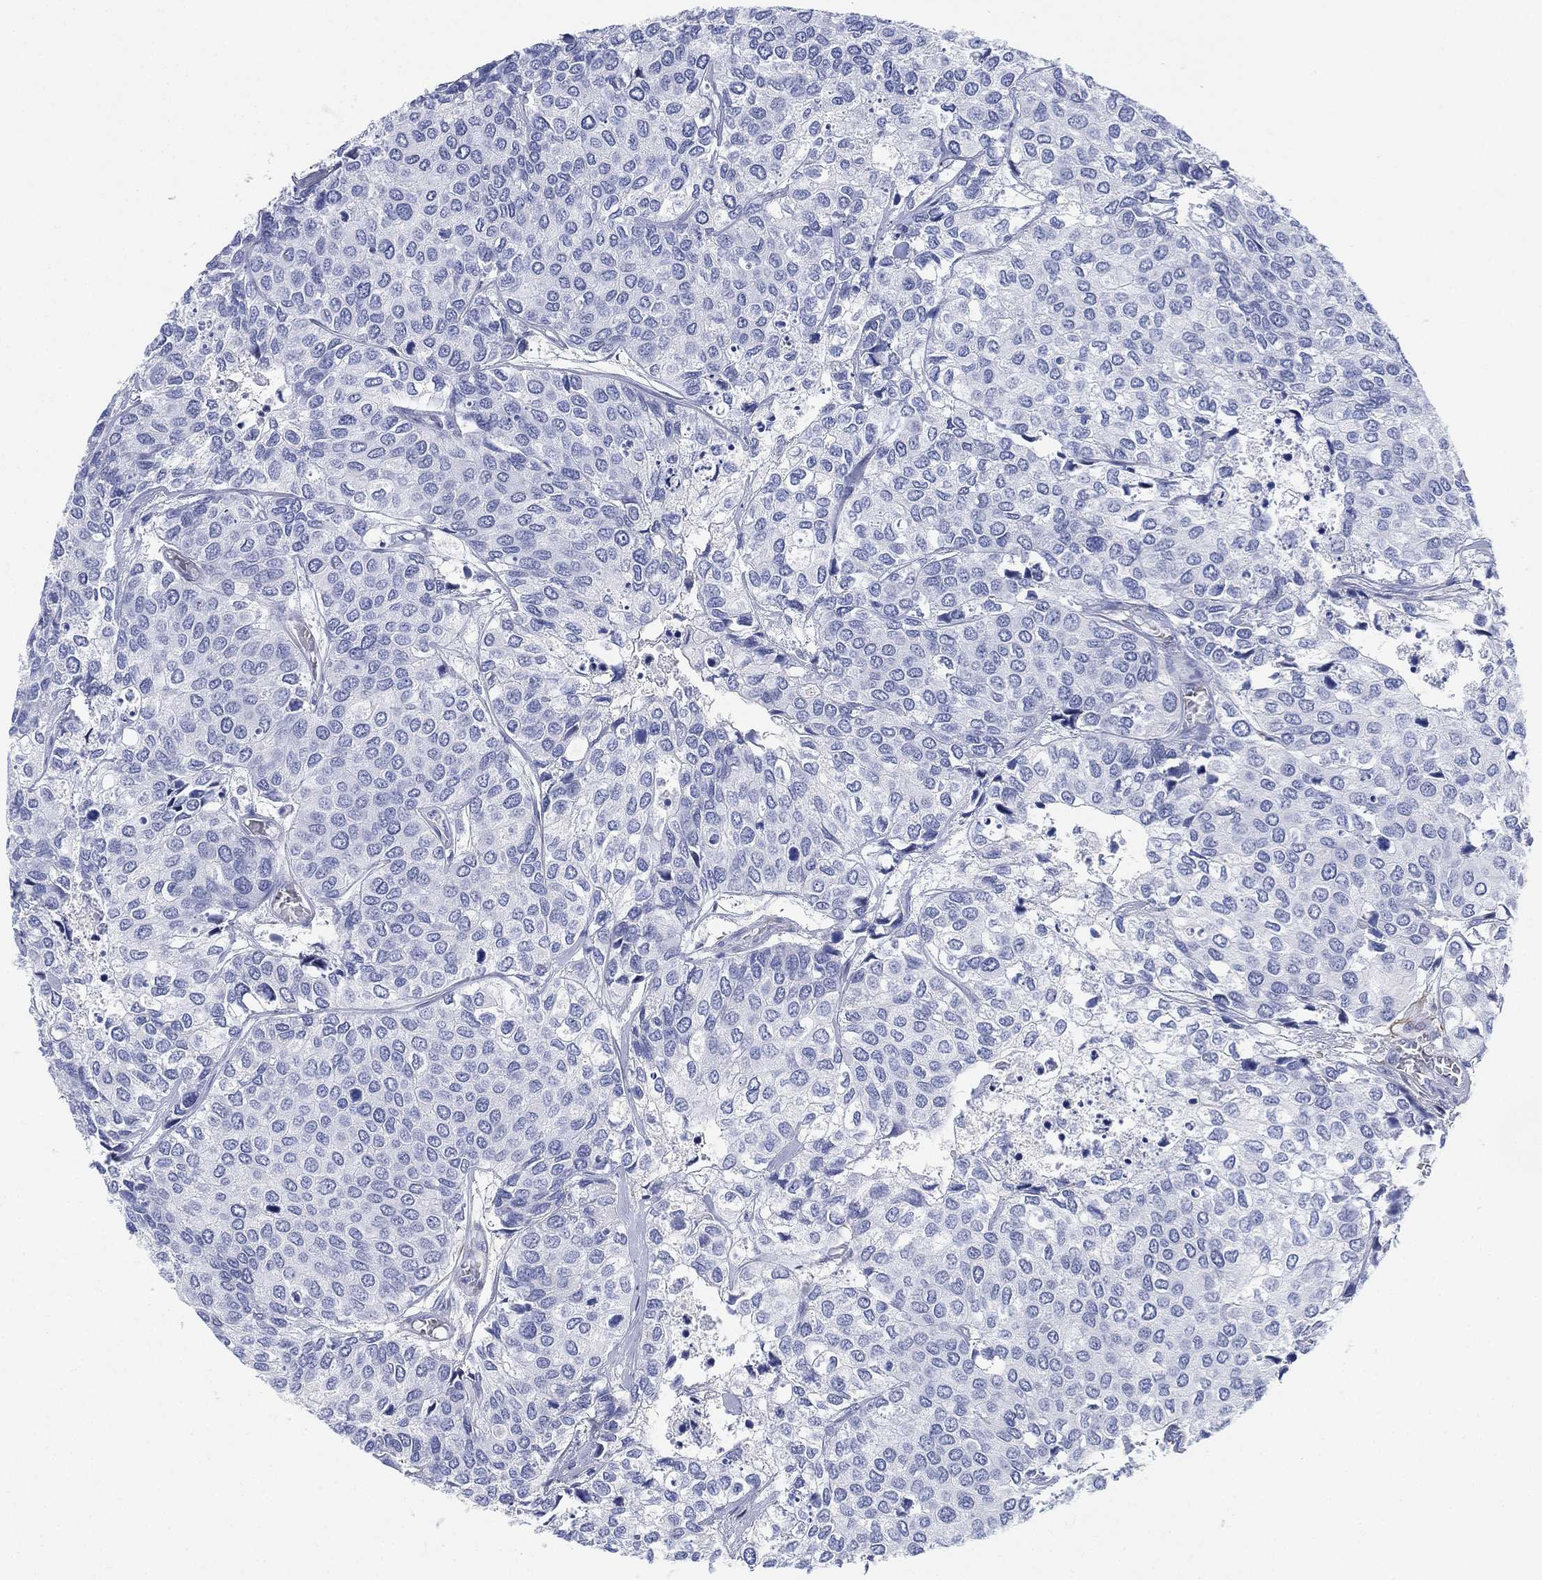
{"staining": {"intensity": "negative", "quantity": "none", "location": "none"}, "tissue": "urothelial cancer", "cell_type": "Tumor cells", "image_type": "cancer", "snomed": [{"axis": "morphology", "description": "Urothelial carcinoma, High grade"}, {"axis": "topography", "description": "Urinary bladder"}], "caption": "Tumor cells are negative for protein expression in human urothelial cancer.", "gene": "PSKH2", "patient": {"sex": "male", "age": 73}}